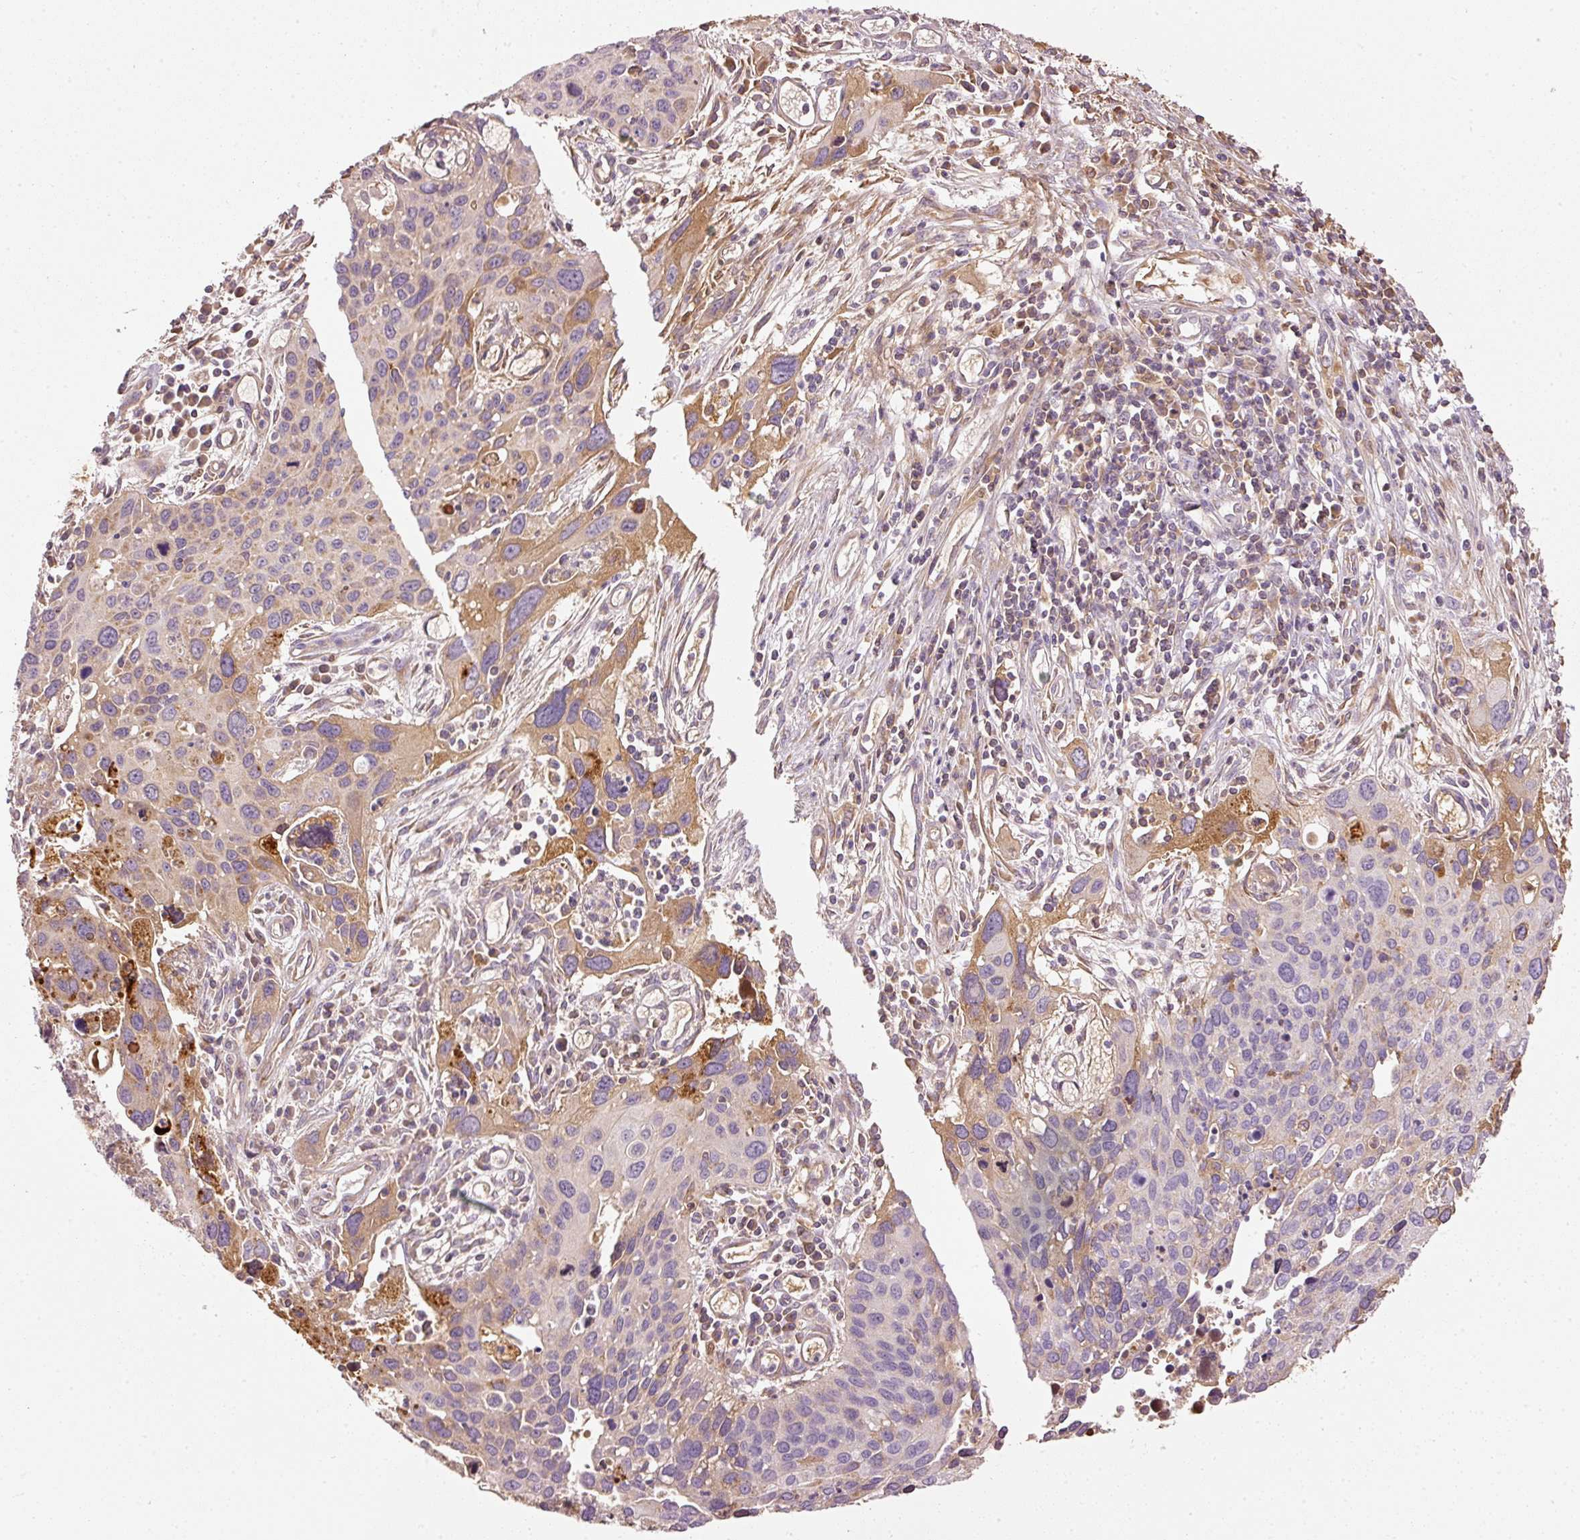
{"staining": {"intensity": "moderate", "quantity": "<25%", "location": "cytoplasmic/membranous"}, "tissue": "cervical cancer", "cell_type": "Tumor cells", "image_type": "cancer", "snomed": [{"axis": "morphology", "description": "Squamous cell carcinoma, NOS"}, {"axis": "topography", "description": "Cervix"}], "caption": "Brown immunohistochemical staining in cervical cancer (squamous cell carcinoma) exhibits moderate cytoplasmic/membranous staining in approximately <25% of tumor cells.", "gene": "SERPING1", "patient": {"sex": "female", "age": 55}}